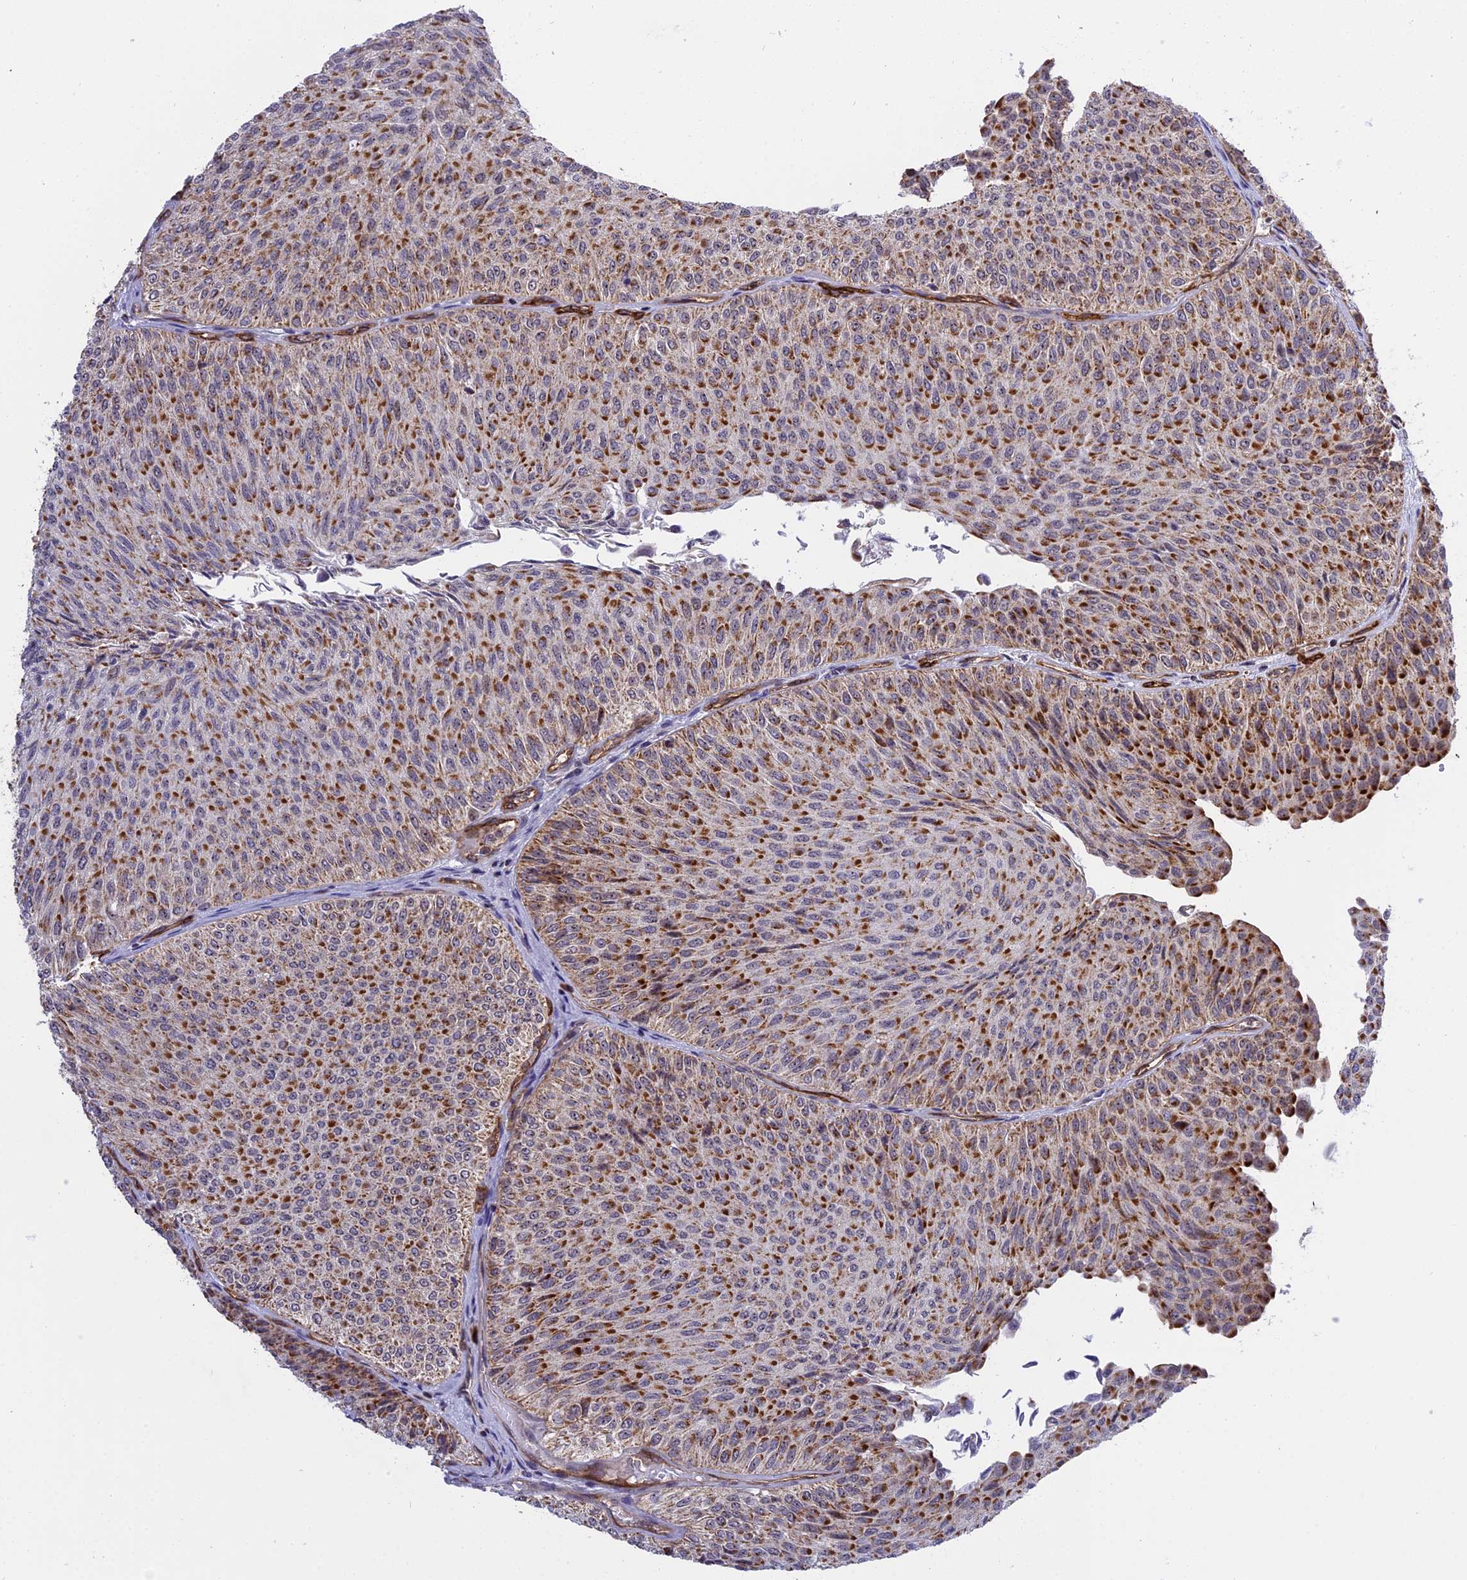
{"staining": {"intensity": "moderate", "quantity": ">75%", "location": "cytoplasmic/membranous"}, "tissue": "urothelial cancer", "cell_type": "Tumor cells", "image_type": "cancer", "snomed": [{"axis": "morphology", "description": "Urothelial carcinoma, Low grade"}, {"axis": "topography", "description": "Urinary bladder"}], "caption": "Protein staining of low-grade urothelial carcinoma tissue exhibits moderate cytoplasmic/membranous staining in approximately >75% of tumor cells.", "gene": "MPND", "patient": {"sex": "male", "age": 78}}